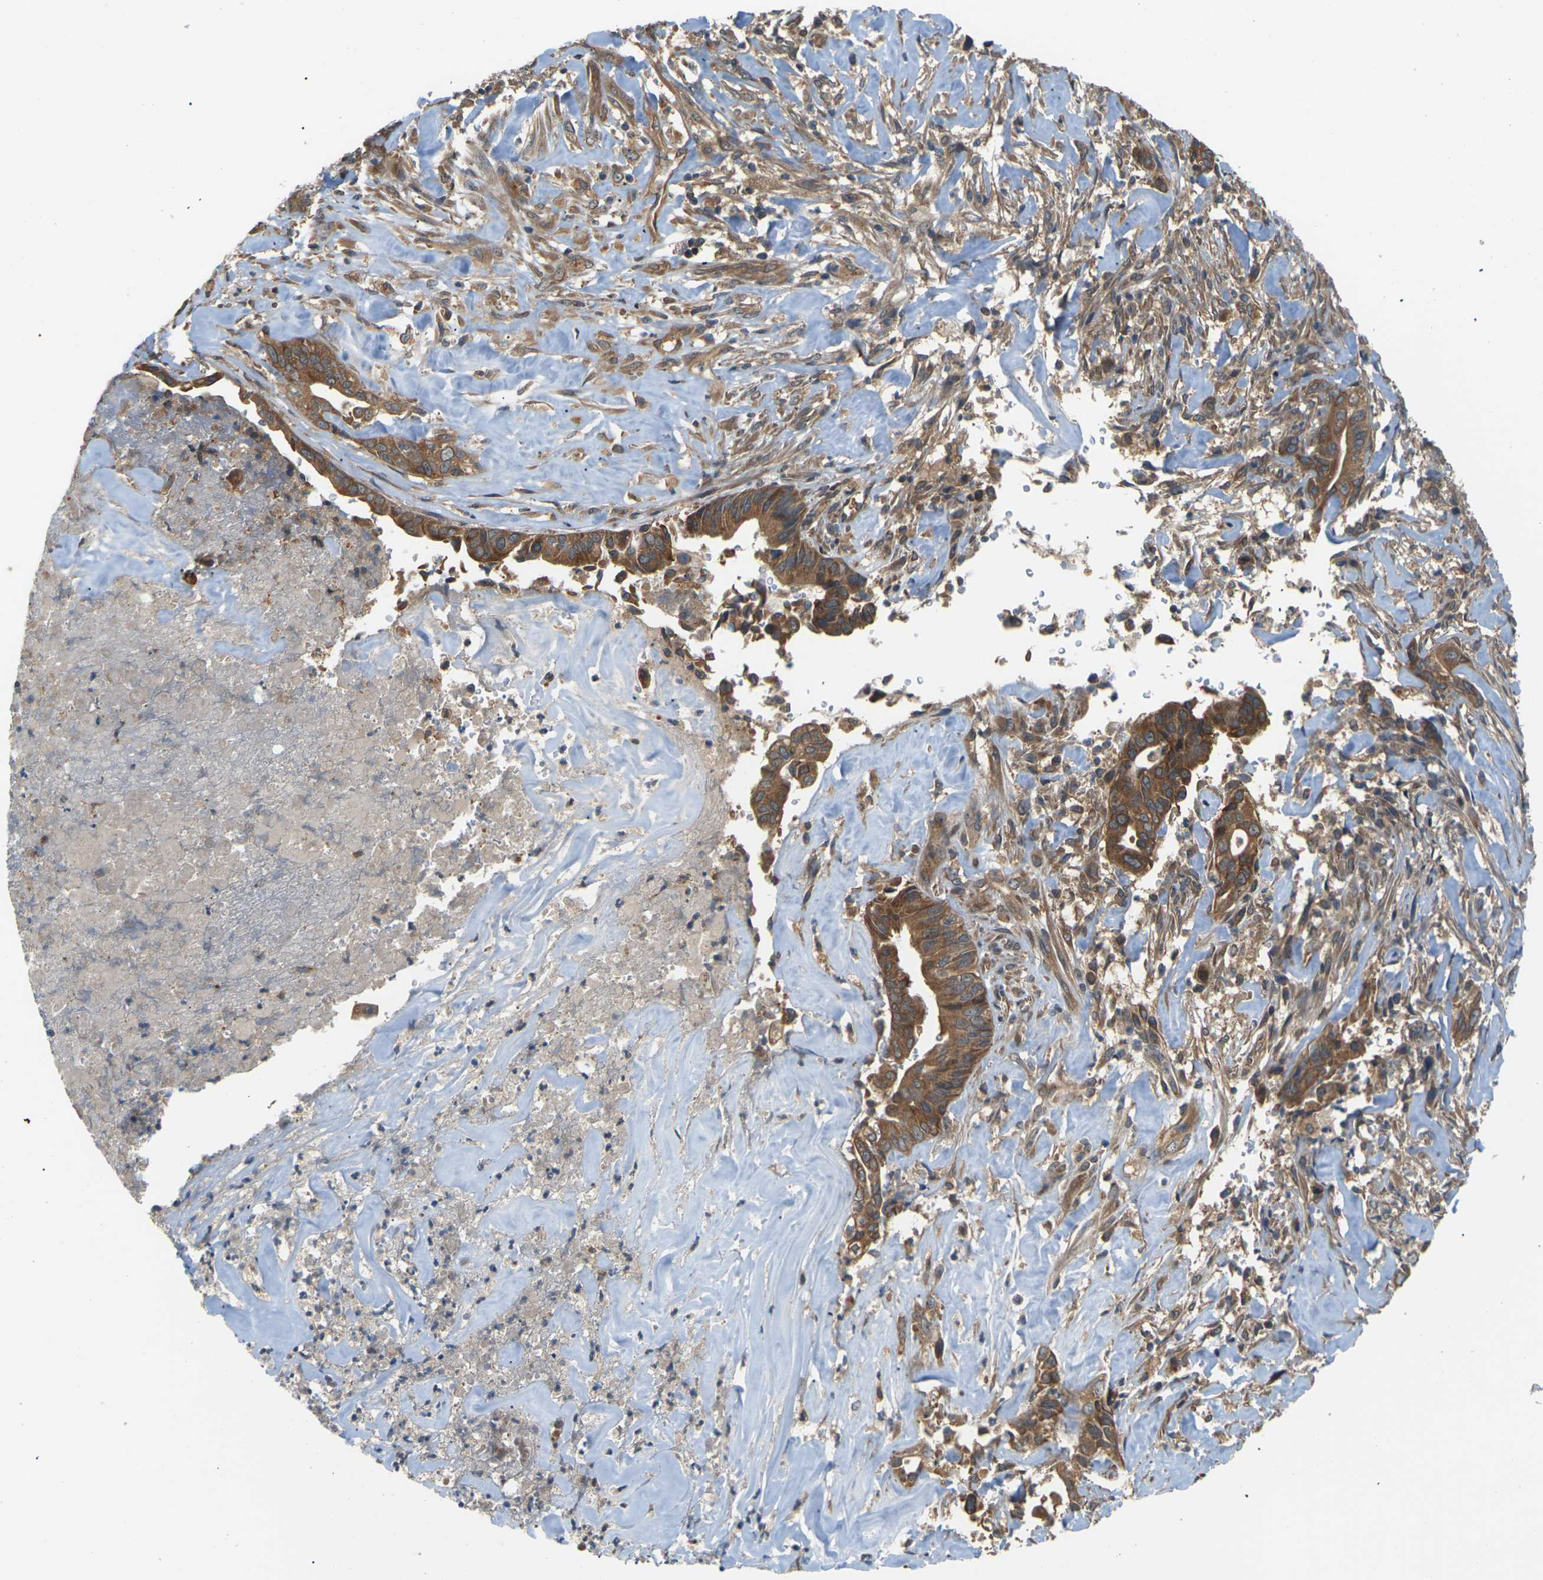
{"staining": {"intensity": "moderate", "quantity": ">75%", "location": "cytoplasmic/membranous"}, "tissue": "liver cancer", "cell_type": "Tumor cells", "image_type": "cancer", "snomed": [{"axis": "morphology", "description": "Cholangiocarcinoma"}, {"axis": "topography", "description": "Liver"}], "caption": "Immunohistochemistry (IHC) of human cholangiocarcinoma (liver) demonstrates medium levels of moderate cytoplasmic/membranous expression in approximately >75% of tumor cells. The staining was performed using DAB, with brown indicating positive protein expression. Nuclei are stained blue with hematoxylin.", "gene": "NRAS", "patient": {"sex": "female", "age": 67}}